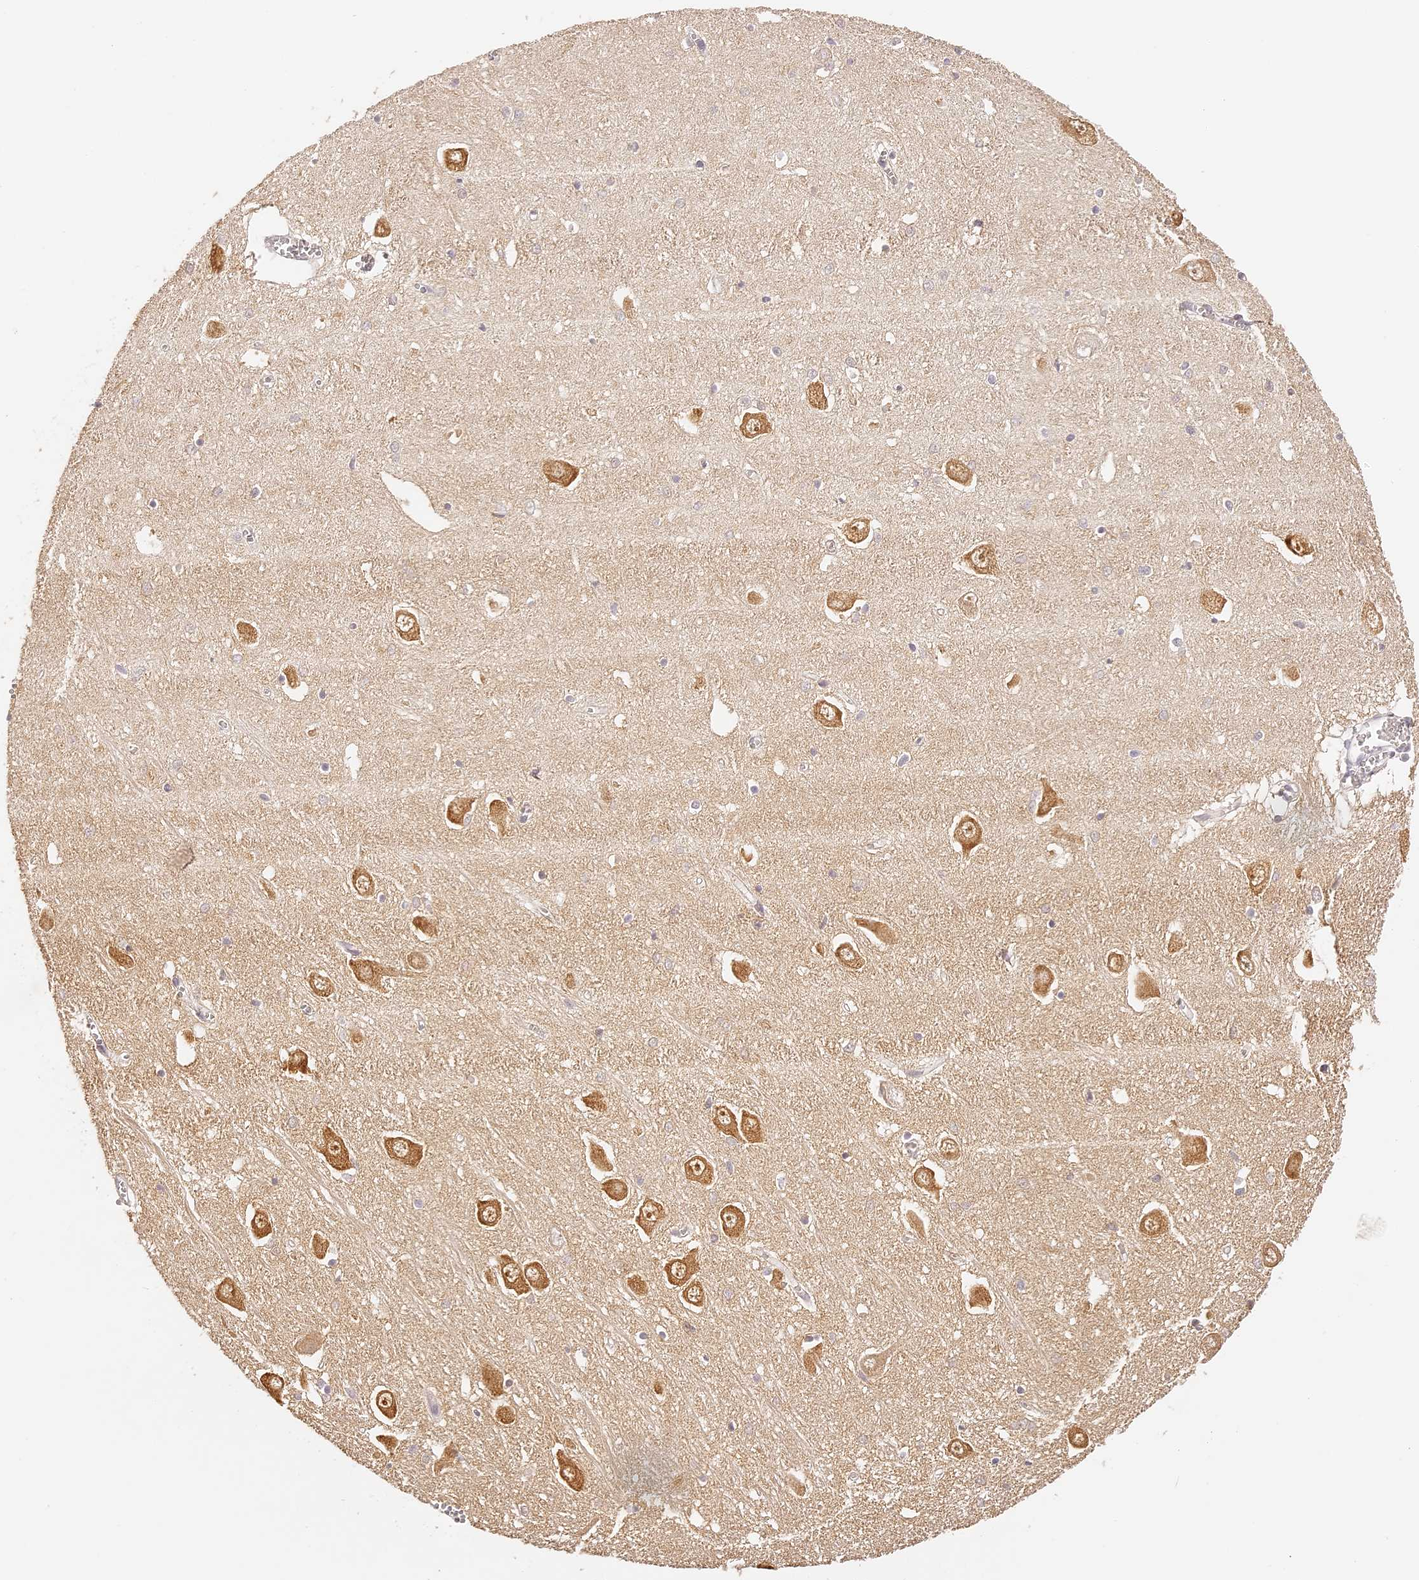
{"staining": {"intensity": "negative", "quantity": "none", "location": "none"}, "tissue": "hippocampus", "cell_type": "Glial cells", "image_type": "normal", "snomed": [{"axis": "morphology", "description": "Normal tissue, NOS"}, {"axis": "topography", "description": "Hippocampus"}], "caption": "IHC histopathology image of normal hippocampus stained for a protein (brown), which shows no positivity in glial cells.", "gene": "TRIM45", "patient": {"sex": "male", "age": 70}}